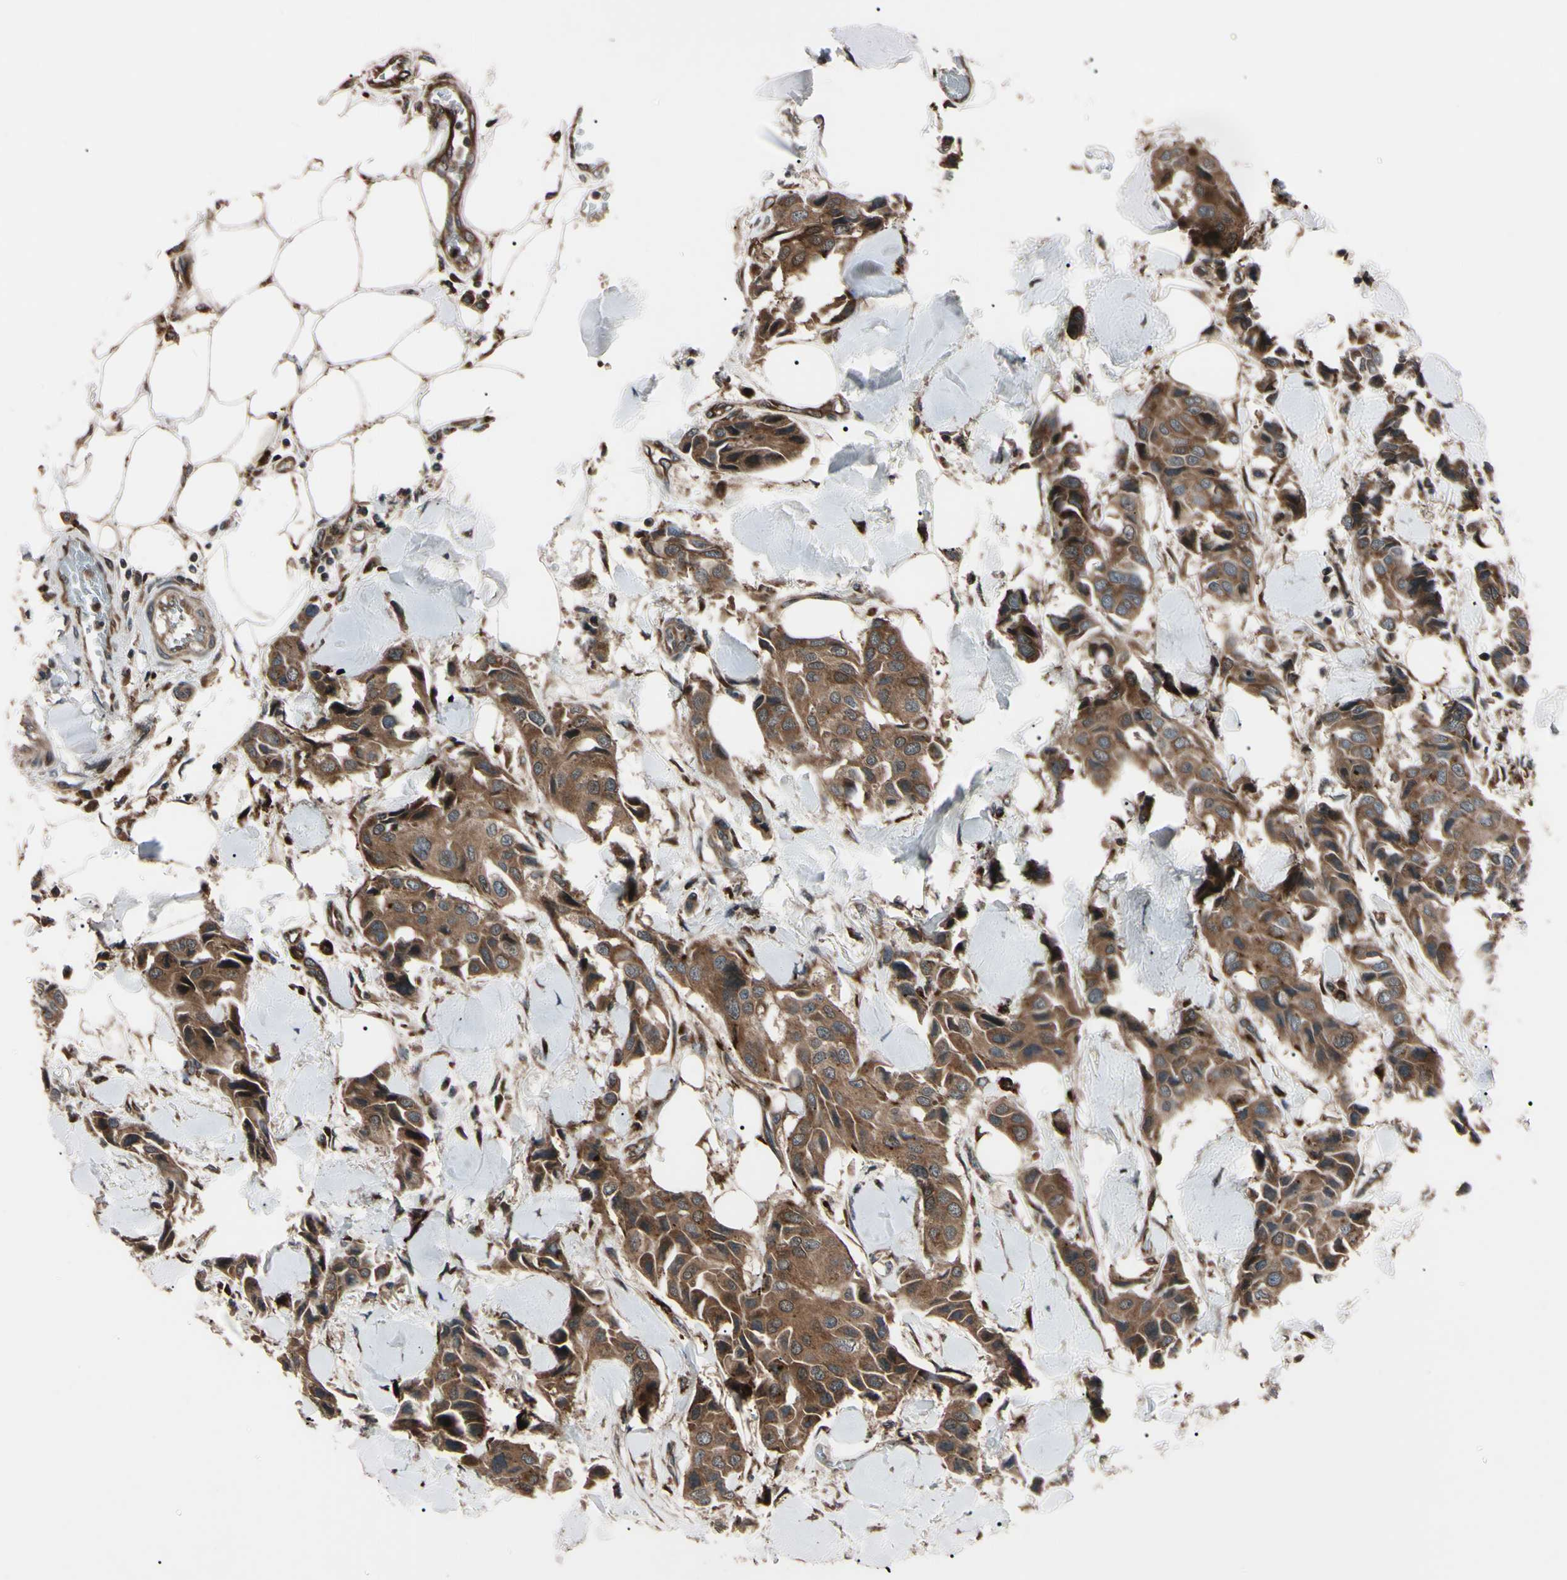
{"staining": {"intensity": "strong", "quantity": ">75%", "location": "cytoplasmic/membranous"}, "tissue": "breast cancer", "cell_type": "Tumor cells", "image_type": "cancer", "snomed": [{"axis": "morphology", "description": "Duct carcinoma"}, {"axis": "topography", "description": "Breast"}], "caption": "Protein staining of breast cancer tissue shows strong cytoplasmic/membranous positivity in about >75% of tumor cells. (DAB = brown stain, brightfield microscopy at high magnification).", "gene": "GUCY1B1", "patient": {"sex": "female", "age": 80}}